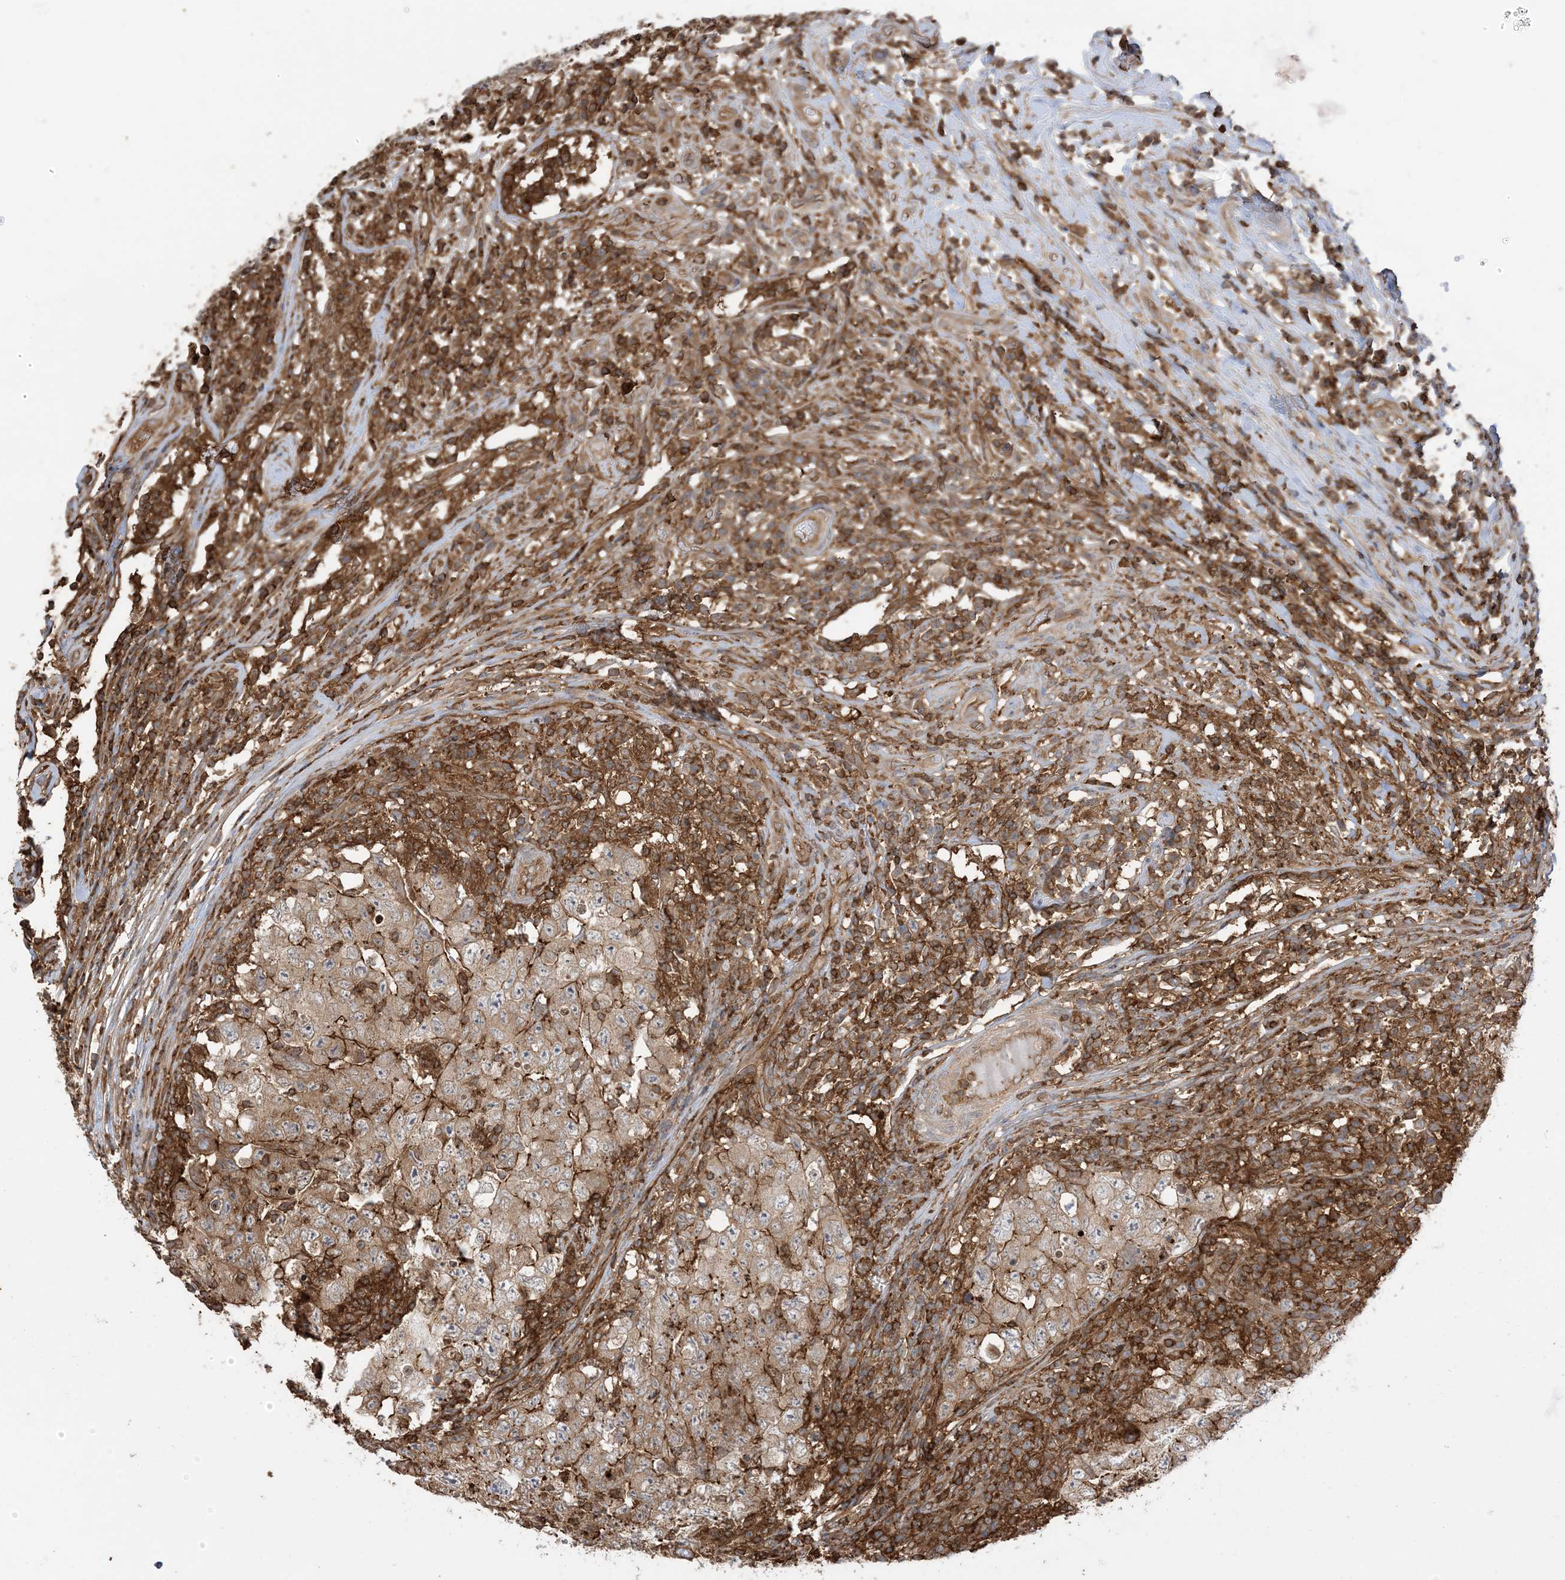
{"staining": {"intensity": "moderate", "quantity": ">75%", "location": "cytoplasmic/membranous"}, "tissue": "testis cancer", "cell_type": "Tumor cells", "image_type": "cancer", "snomed": [{"axis": "morphology", "description": "Carcinoma, Embryonal, NOS"}, {"axis": "topography", "description": "Testis"}], "caption": "DAB (3,3'-diaminobenzidine) immunohistochemical staining of human testis embryonal carcinoma exhibits moderate cytoplasmic/membranous protein expression in approximately >75% of tumor cells.", "gene": "CAPZB", "patient": {"sex": "male", "age": 26}}